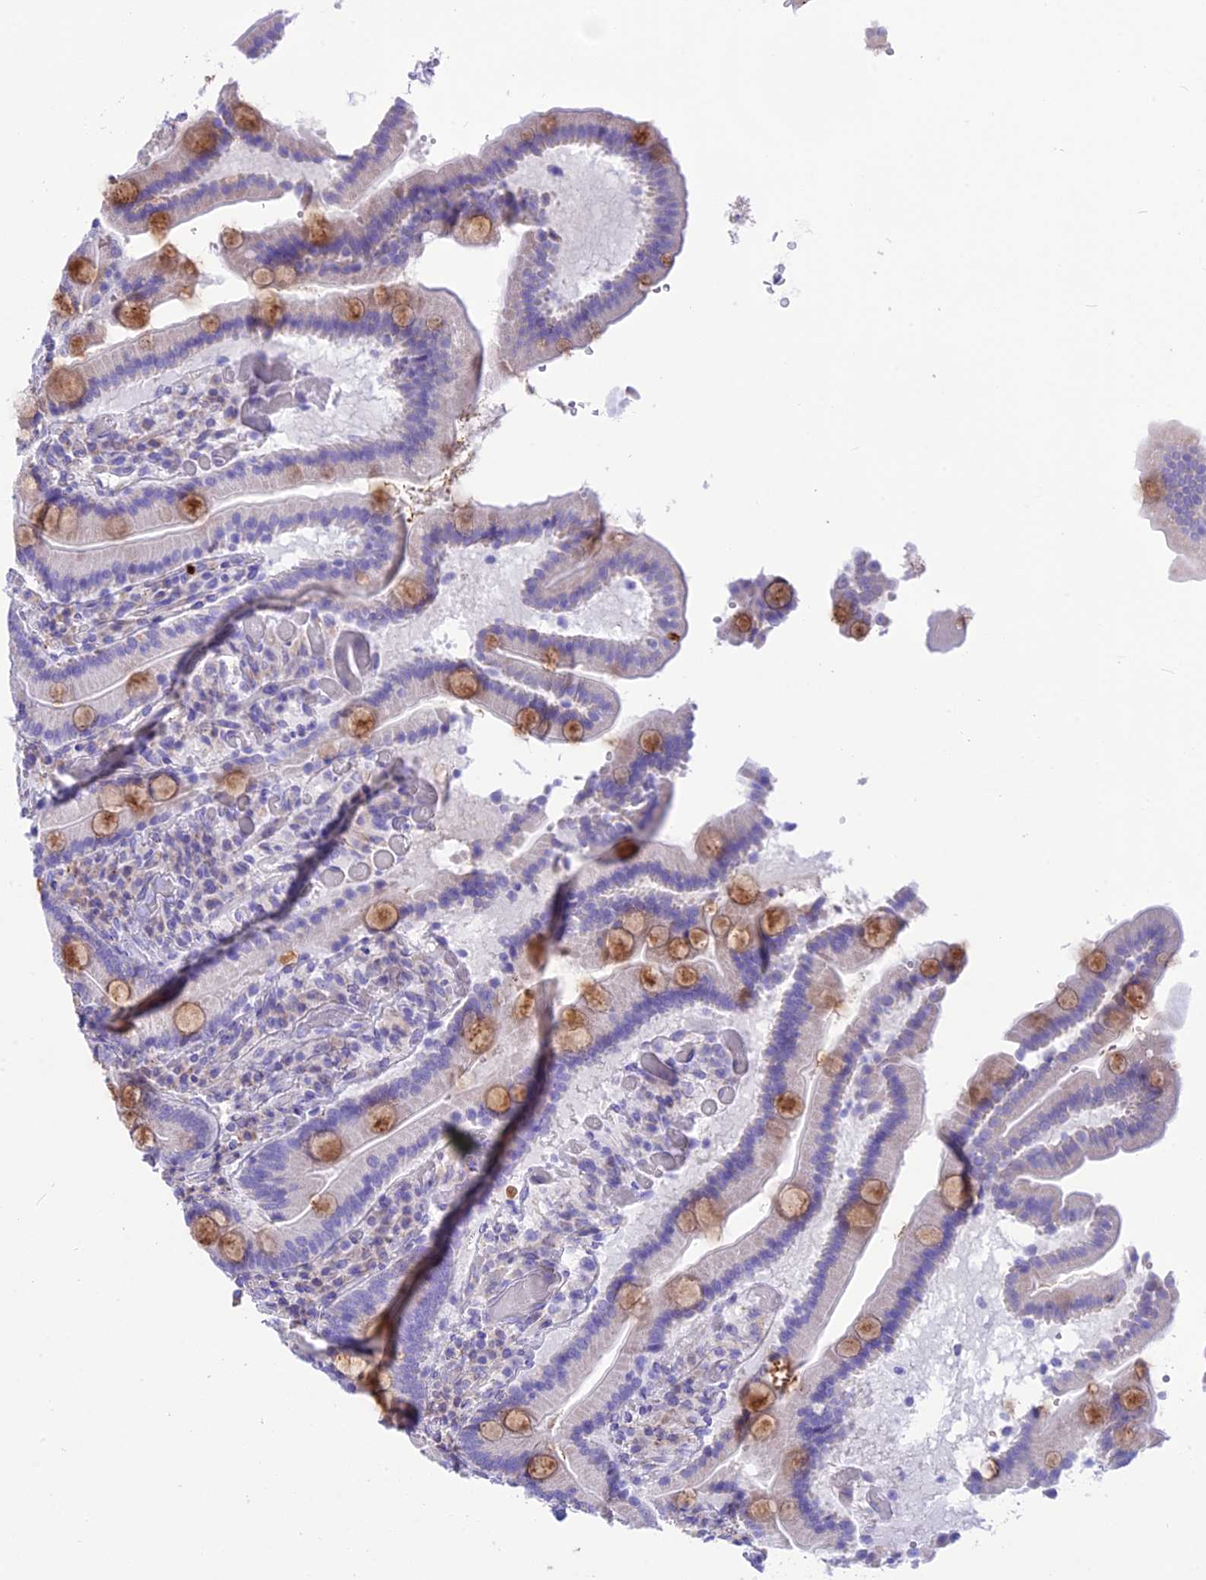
{"staining": {"intensity": "moderate", "quantity": "<25%", "location": "cytoplasmic/membranous"}, "tissue": "duodenum", "cell_type": "Glandular cells", "image_type": "normal", "snomed": [{"axis": "morphology", "description": "Normal tissue, NOS"}, {"axis": "topography", "description": "Duodenum"}], "caption": "Immunohistochemical staining of benign human duodenum shows <25% levels of moderate cytoplasmic/membranous protein staining in about <25% of glandular cells.", "gene": "DOC2B", "patient": {"sex": "female", "age": 62}}